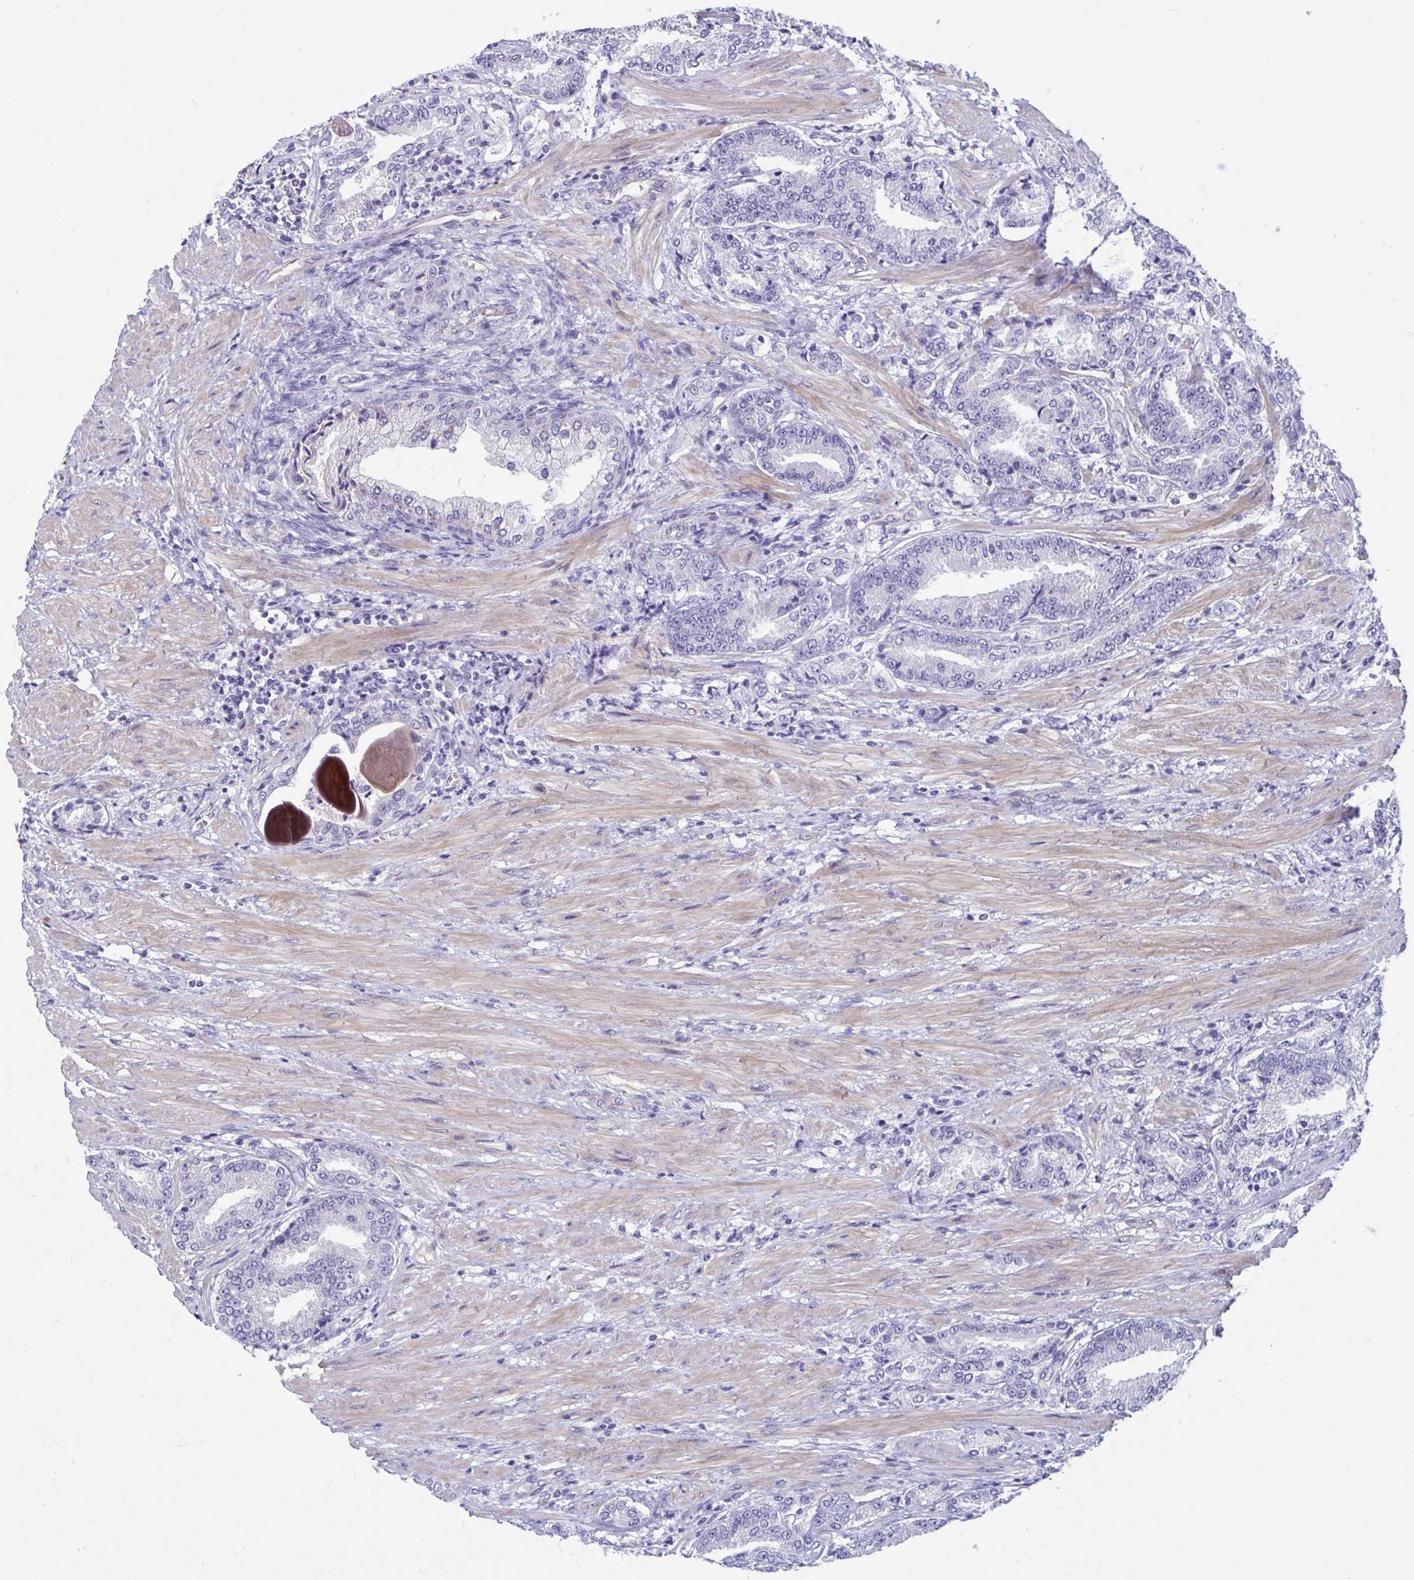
{"staining": {"intensity": "negative", "quantity": "none", "location": "none"}, "tissue": "prostate cancer", "cell_type": "Tumor cells", "image_type": "cancer", "snomed": [{"axis": "morphology", "description": "Adenocarcinoma, High grade"}, {"axis": "topography", "description": "Prostate and seminal vesicle, NOS"}], "caption": "IHC histopathology image of prostate adenocarcinoma (high-grade) stained for a protein (brown), which reveals no positivity in tumor cells.", "gene": "MORC4", "patient": {"sex": "male", "age": 61}}